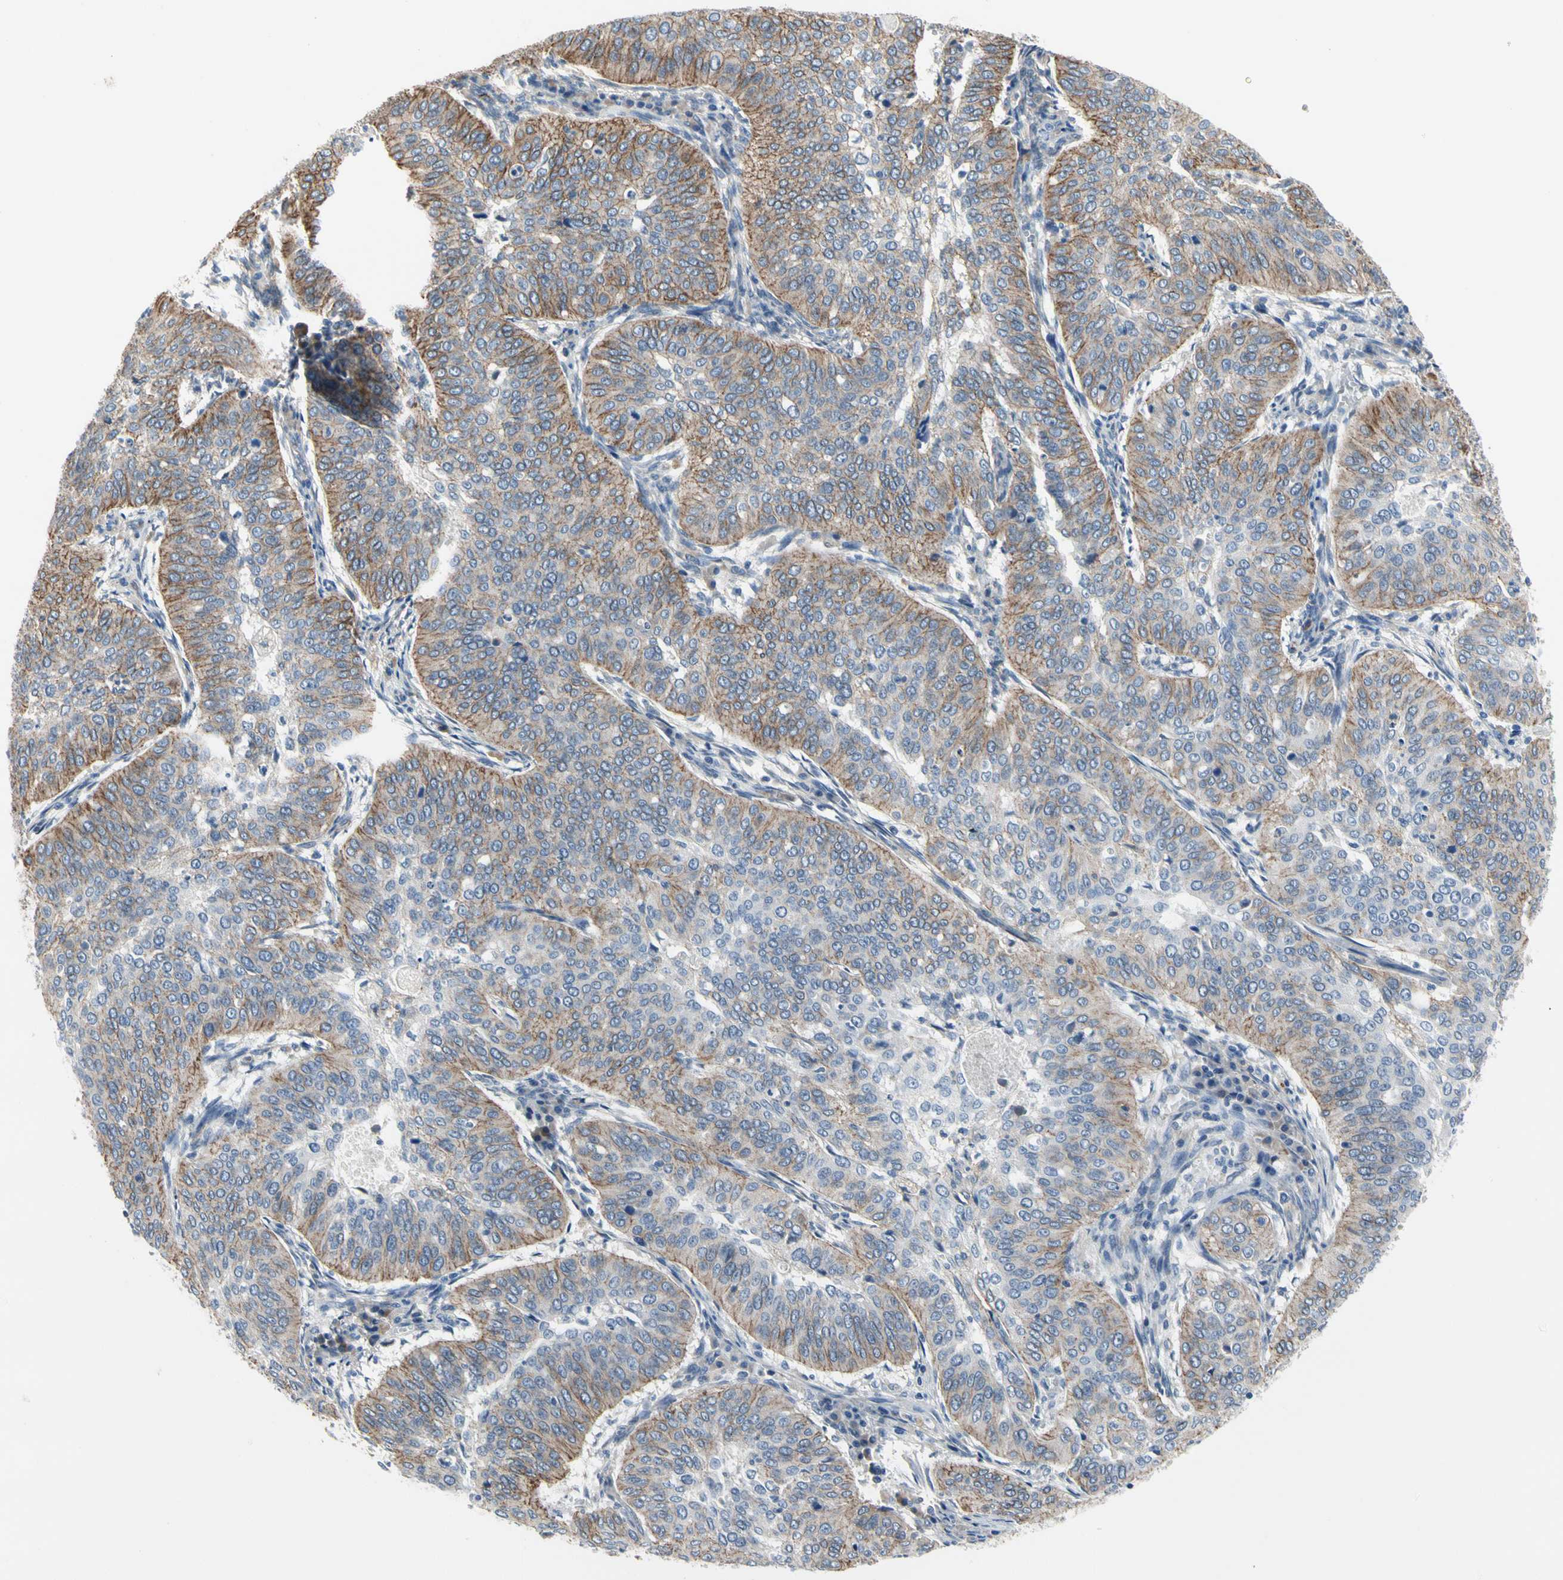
{"staining": {"intensity": "weak", "quantity": "25%-75%", "location": "cytoplasmic/membranous"}, "tissue": "cervical cancer", "cell_type": "Tumor cells", "image_type": "cancer", "snomed": [{"axis": "morphology", "description": "Normal tissue, NOS"}, {"axis": "morphology", "description": "Squamous cell carcinoma, NOS"}, {"axis": "topography", "description": "Cervix"}], "caption": "DAB (3,3'-diaminobenzidine) immunohistochemical staining of human cervical cancer demonstrates weak cytoplasmic/membranous protein staining in approximately 25%-75% of tumor cells.", "gene": "LGR6", "patient": {"sex": "female", "age": 39}}